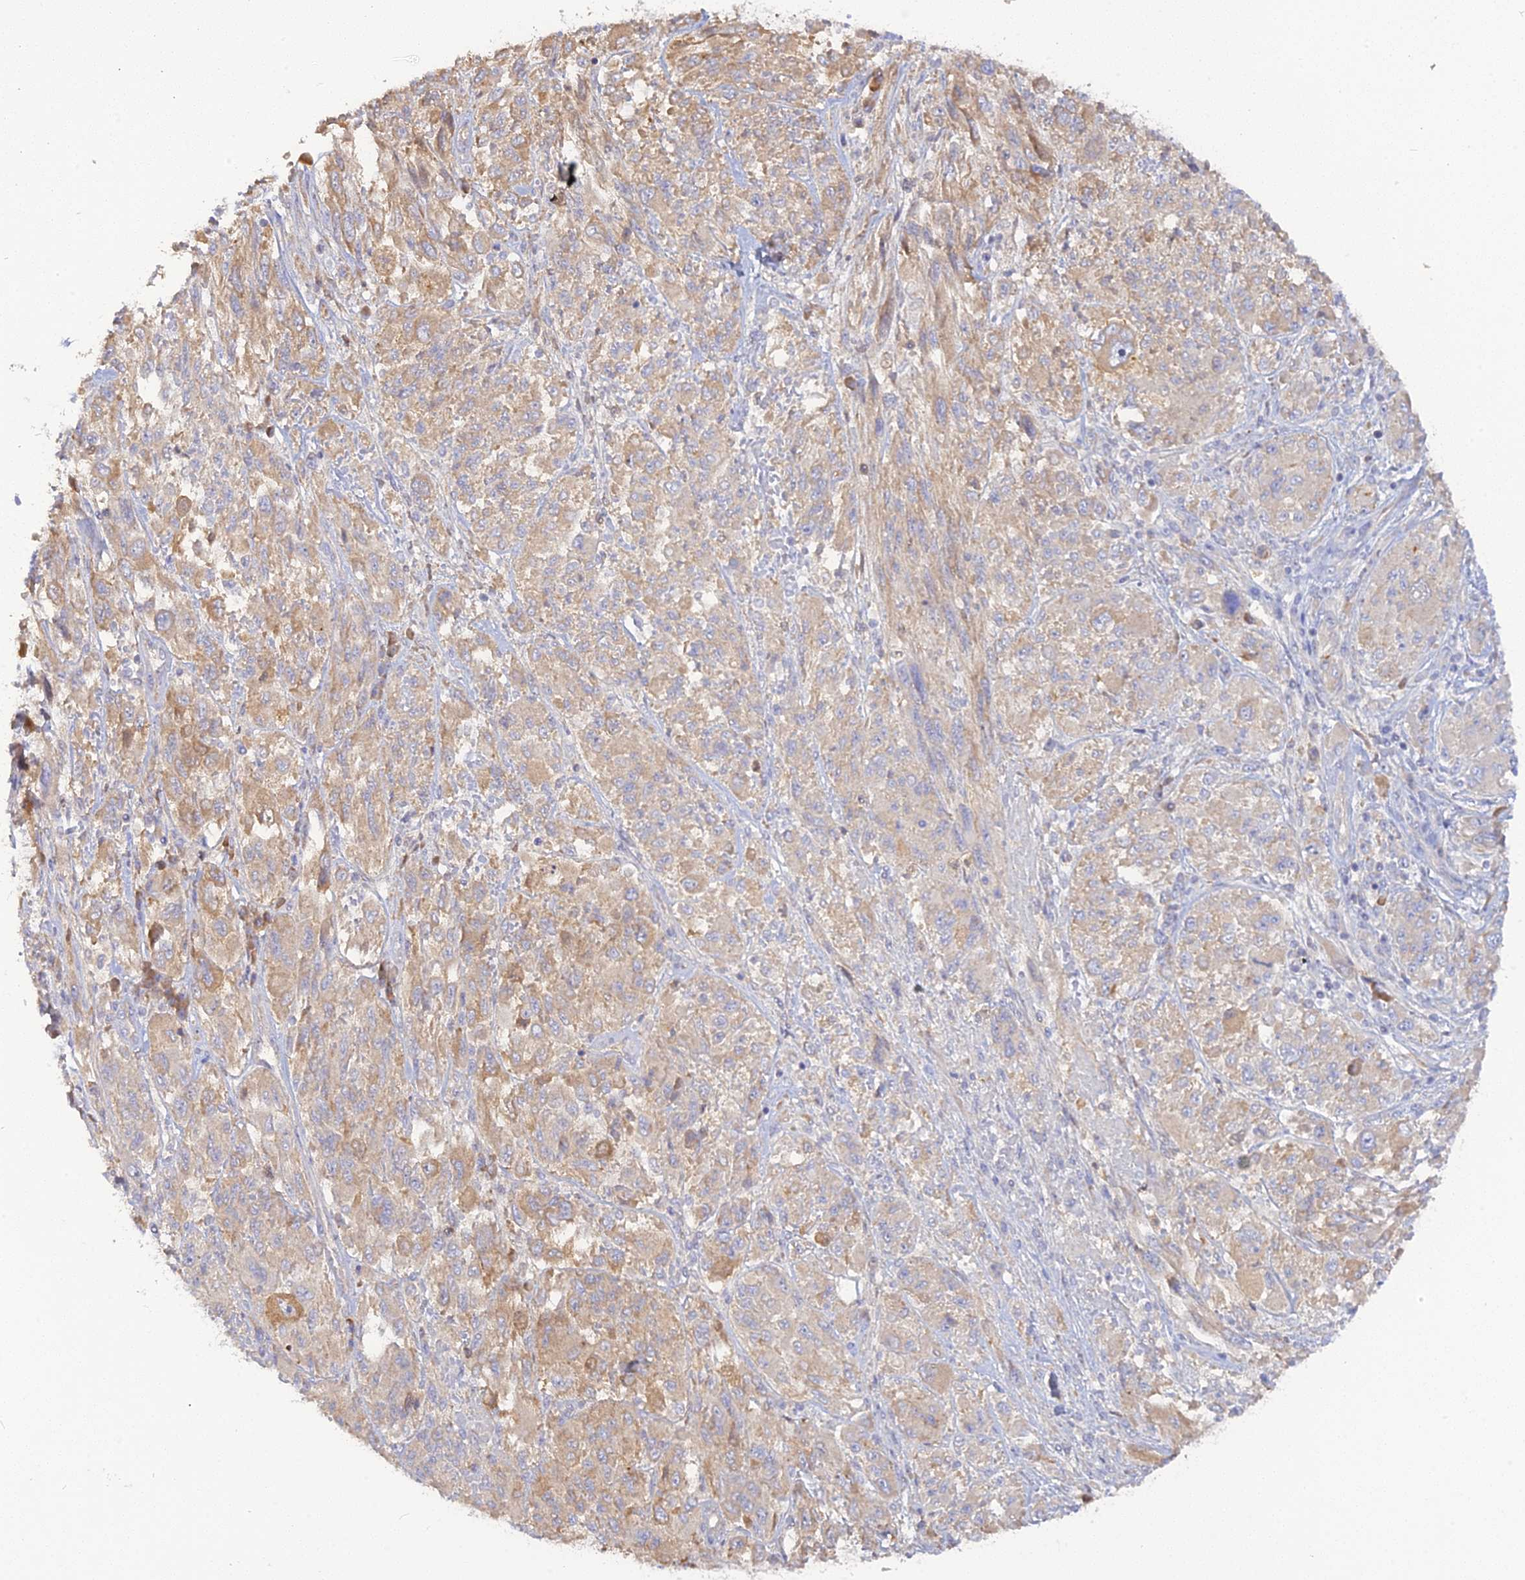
{"staining": {"intensity": "weak", "quantity": "25%-75%", "location": "cytoplasmic/membranous"}, "tissue": "melanoma", "cell_type": "Tumor cells", "image_type": "cancer", "snomed": [{"axis": "morphology", "description": "Malignant melanoma, NOS"}, {"axis": "topography", "description": "Skin"}], "caption": "Immunohistochemistry (DAB (3,3'-diaminobenzidine)) staining of human melanoma exhibits weak cytoplasmic/membranous protein positivity in approximately 25%-75% of tumor cells. Immunohistochemistry stains the protein of interest in brown and the nuclei are stained blue.", "gene": "ADGRA1", "patient": {"sex": "female", "age": 91}}